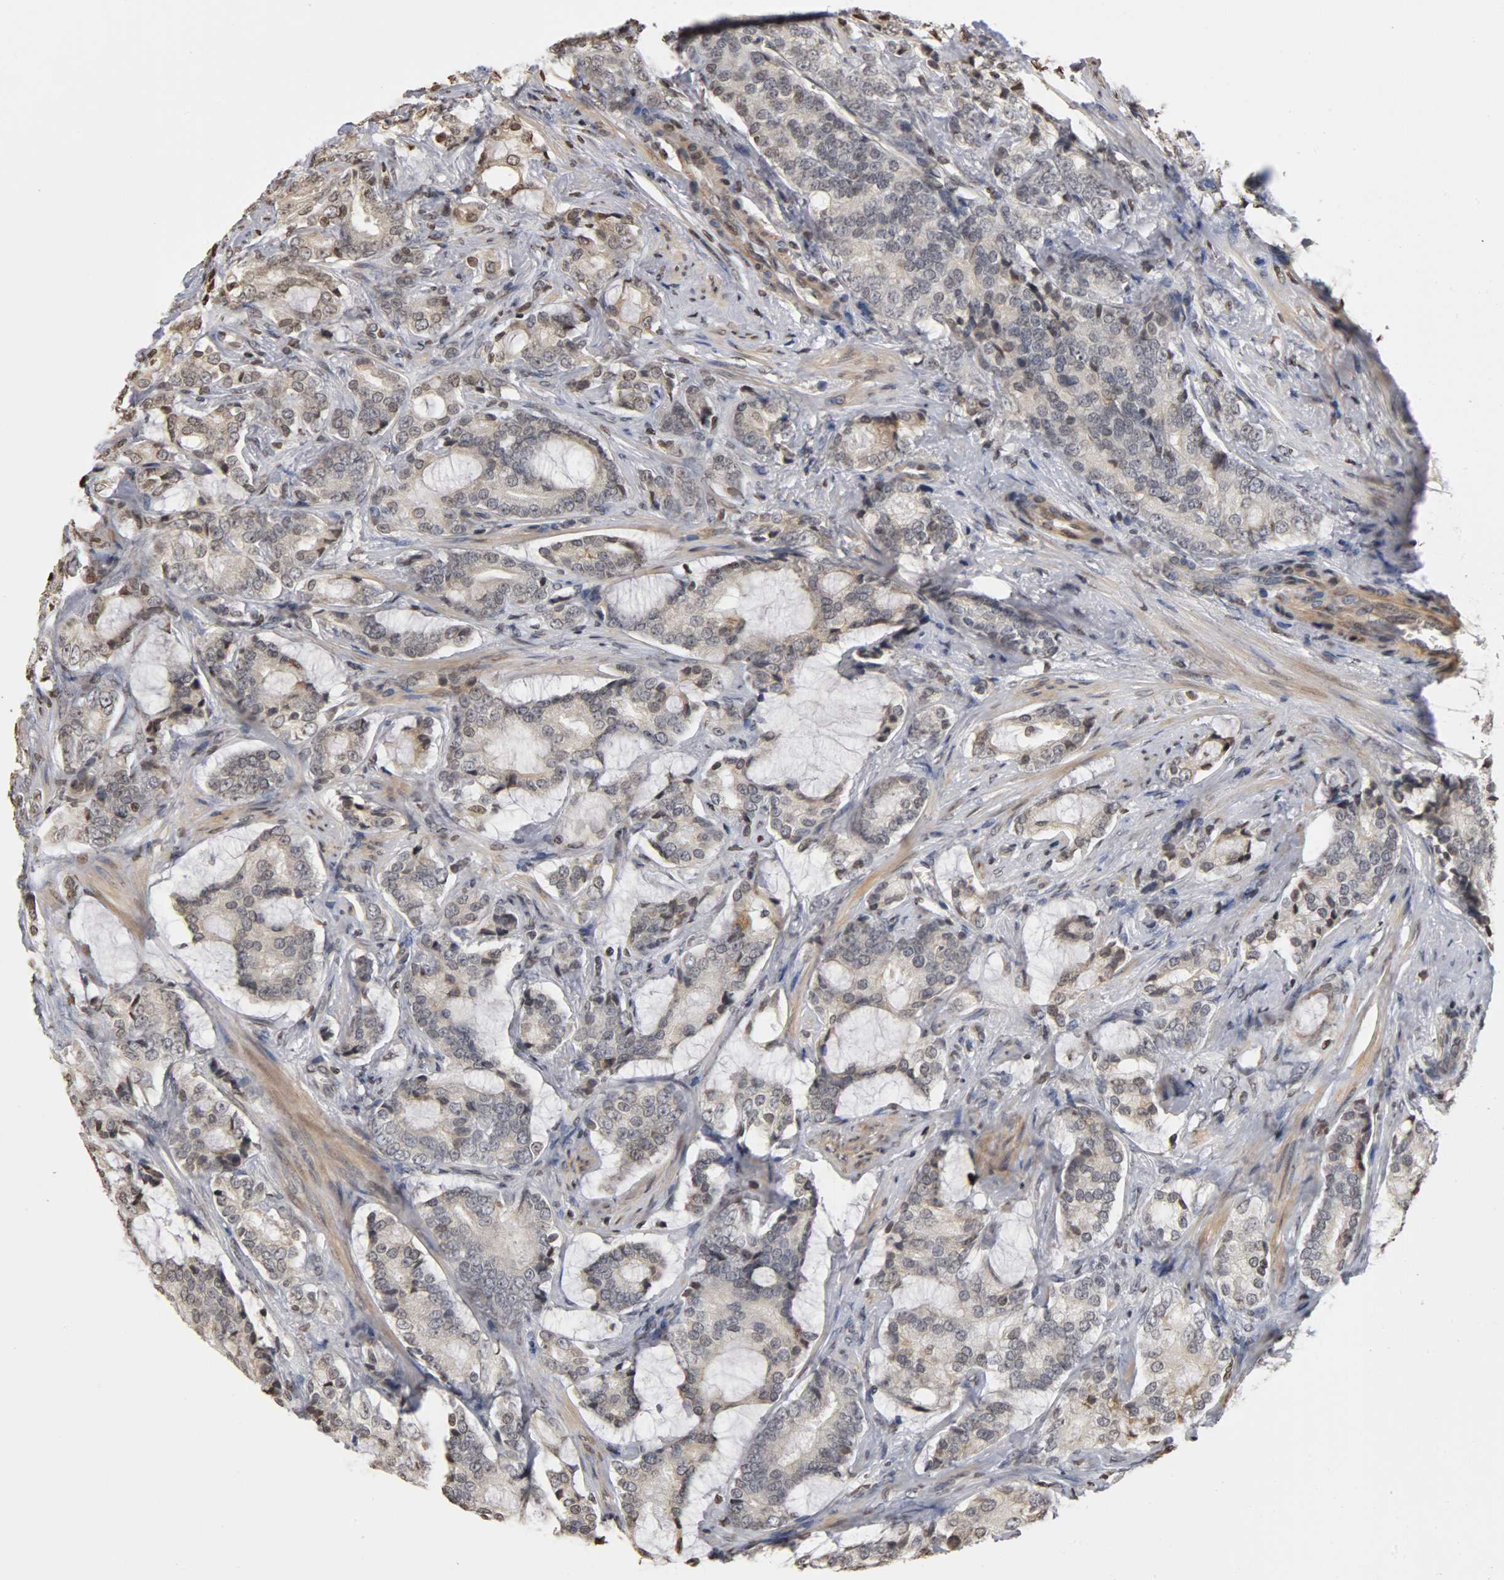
{"staining": {"intensity": "weak", "quantity": "<25%", "location": "nuclear"}, "tissue": "prostate cancer", "cell_type": "Tumor cells", "image_type": "cancer", "snomed": [{"axis": "morphology", "description": "Adenocarcinoma, Low grade"}, {"axis": "topography", "description": "Prostate"}], "caption": "High power microscopy image of an immunohistochemistry (IHC) histopathology image of prostate cancer, revealing no significant expression in tumor cells.", "gene": "ERCC2", "patient": {"sex": "male", "age": 58}}